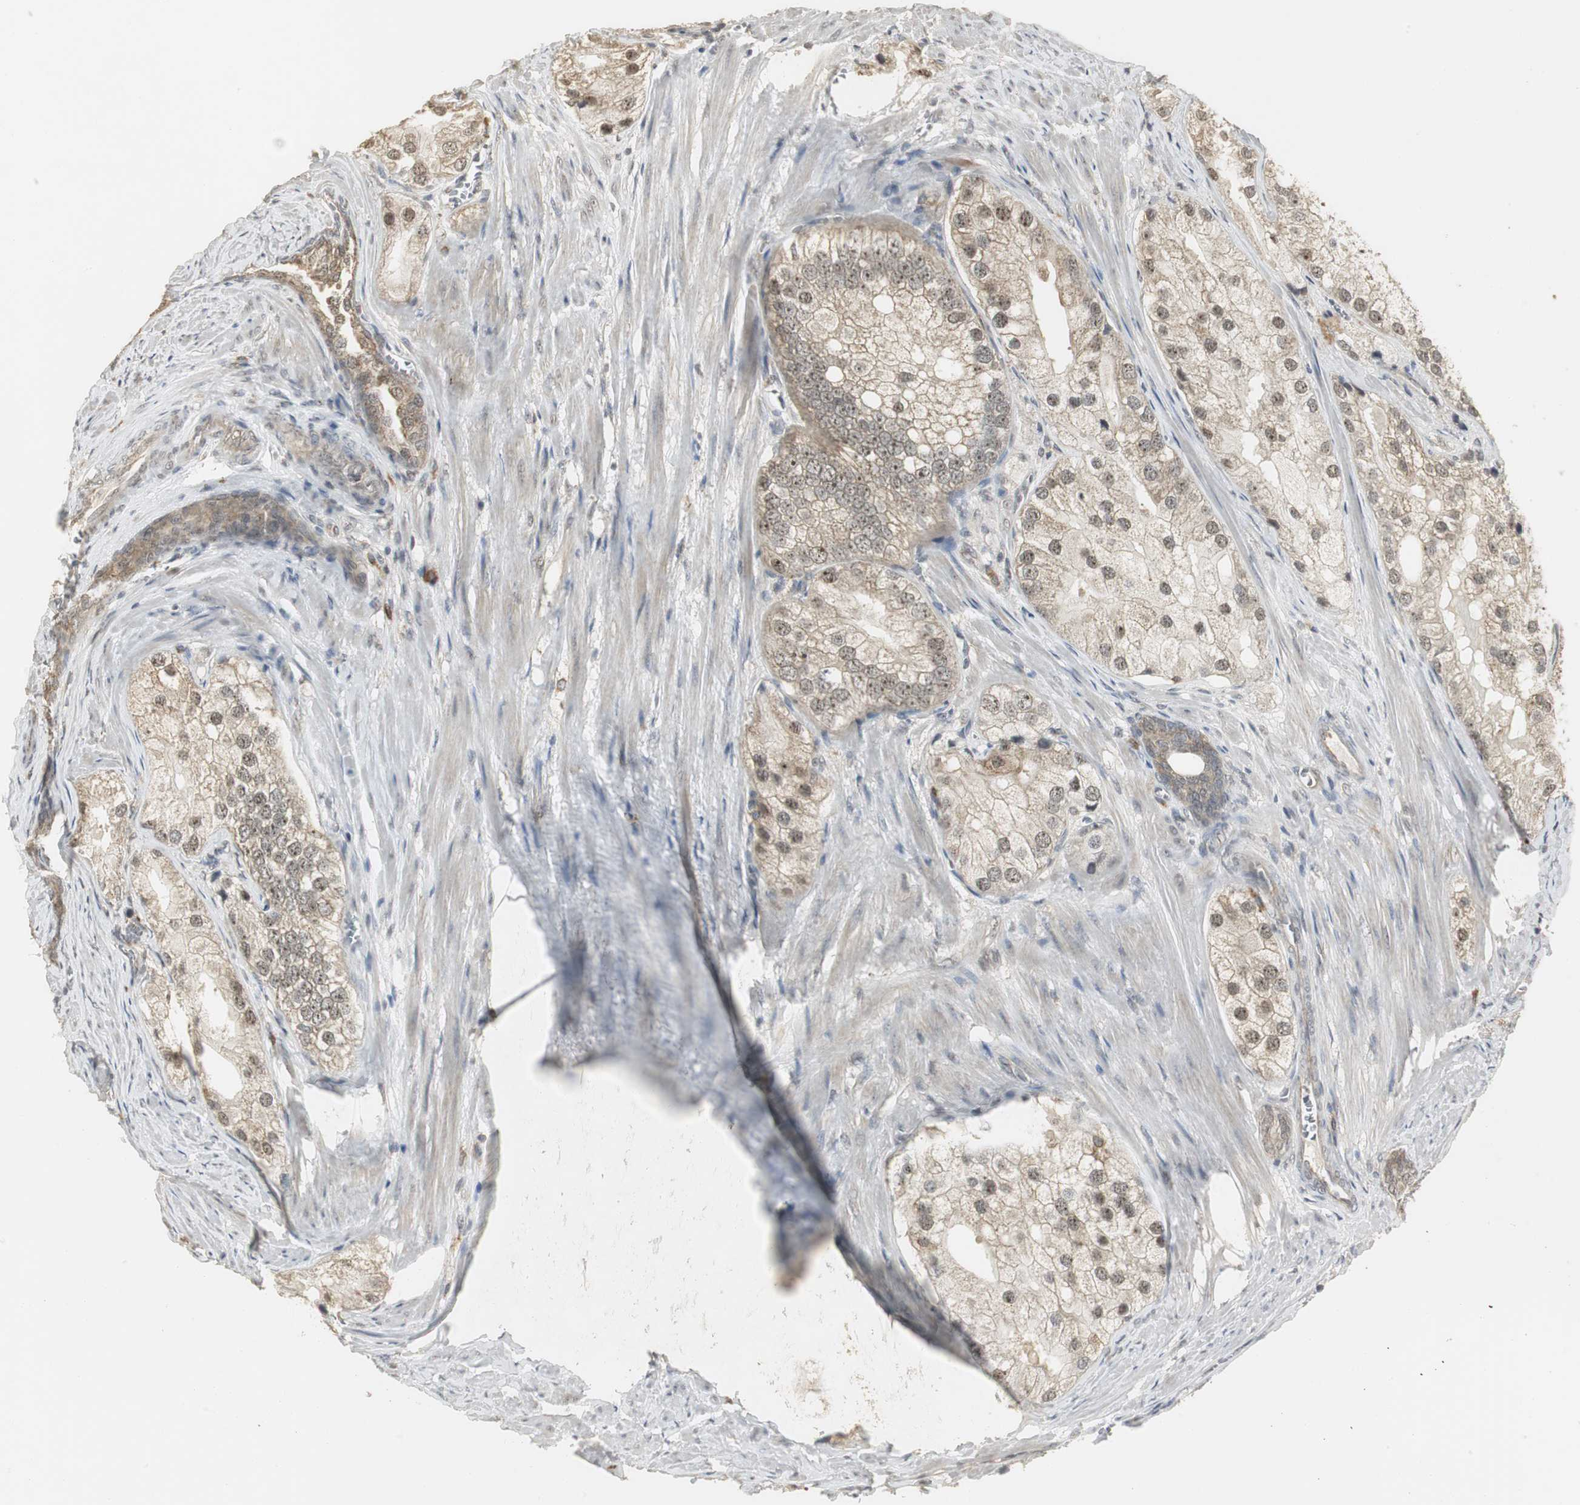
{"staining": {"intensity": "weak", "quantity": "25%-75%", "location": "cytoplasmic/membranous,nuclear"}, "tissue": "prostate cancer", "cell_type": "Tumor cells", "image_type": "cancer", "snomed": [{"axis": "morphology", "description": "Adenocarcinoma, Low grade"}, {"axis": "topography", "description": "Prostate"}], "caption": "Tumor cells exhibit low levels of weak cytoplasmic/membranous and nuclear expression in approximately 25%-75% of cells in prostate cancer. (IHC, brightfield microscopy, high magnification).", "gene": "ELOA", "patient": {"sex": "male", "age": 69}}